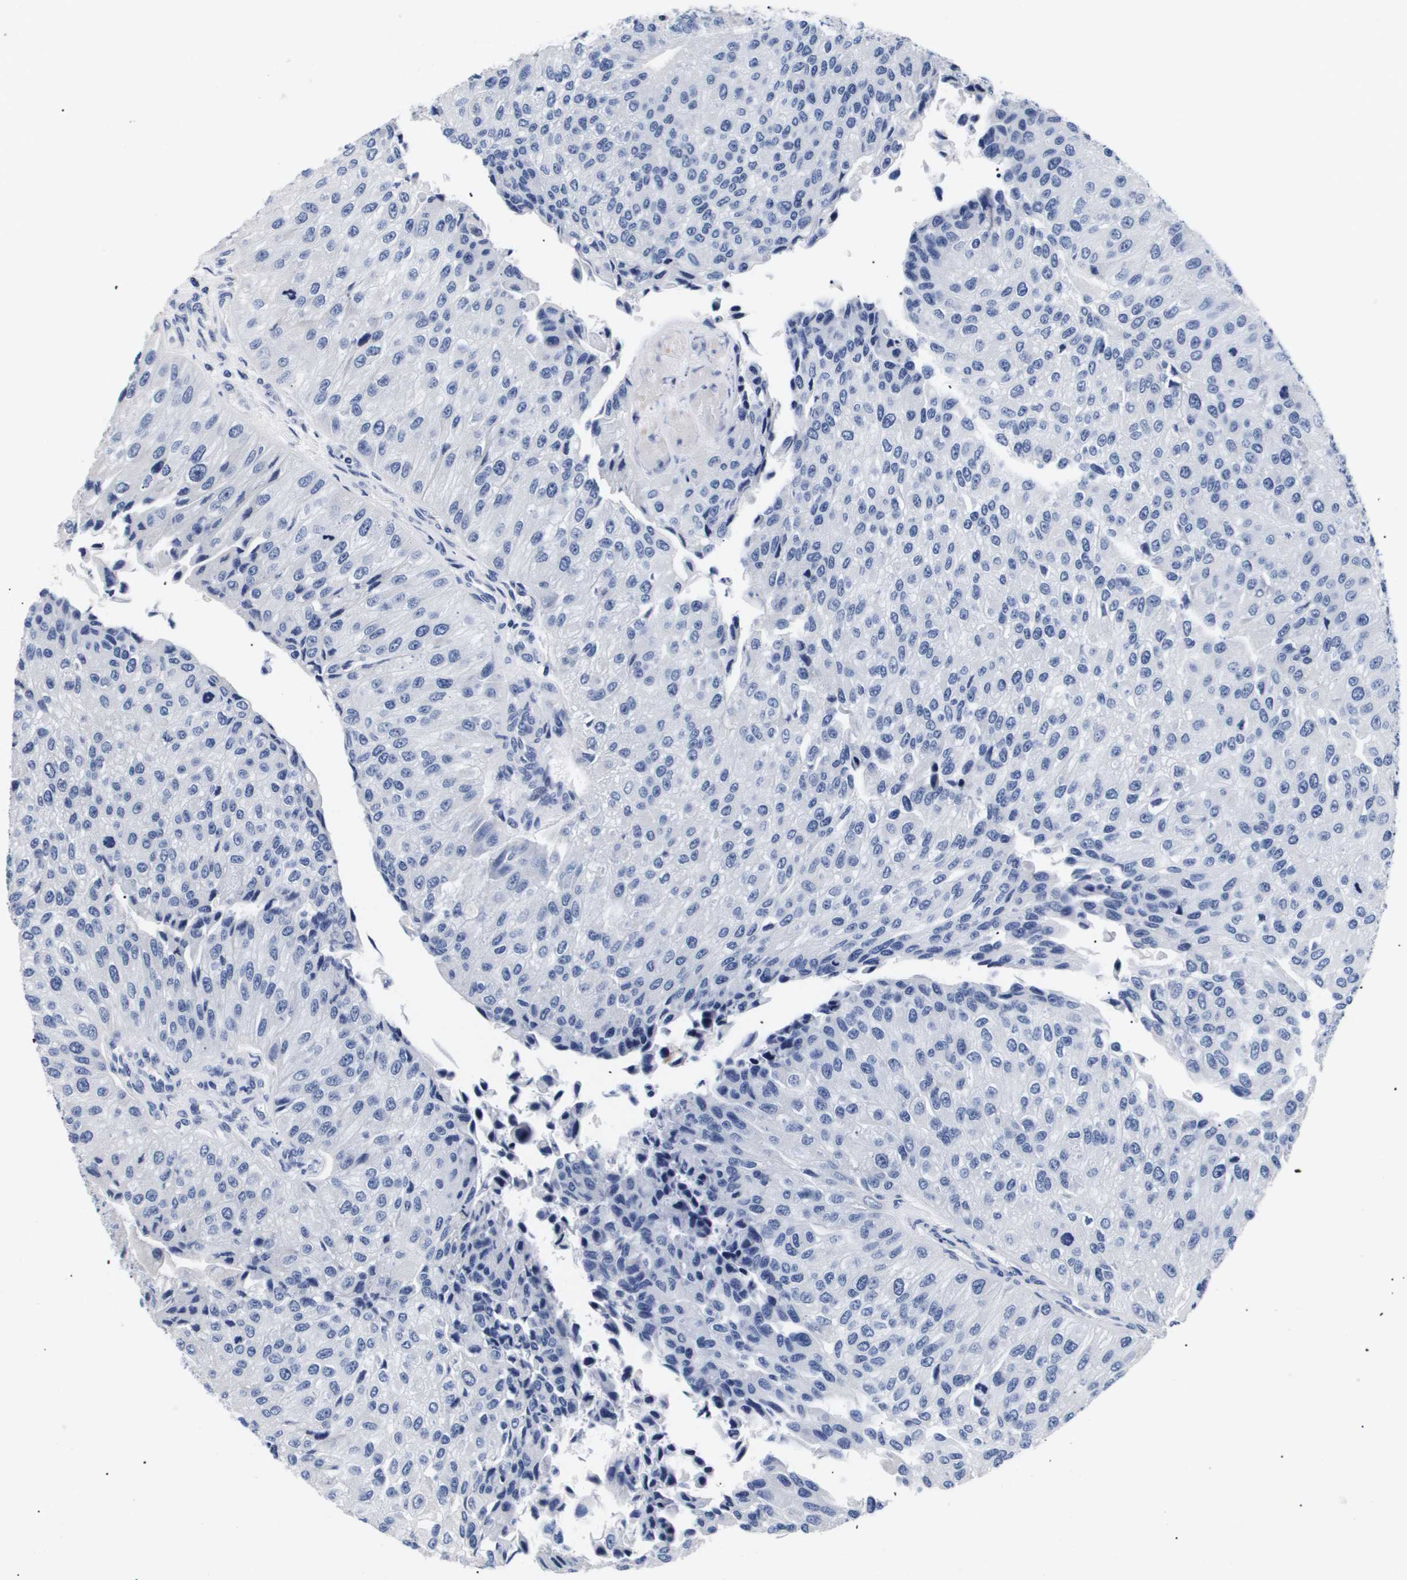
{"staining": {"intensity": "negative", "quantity": "none", "location": "none"}, "tissue": "urothelial cancer", "cell_type": "Tumor cells", "image_type": "cancer", "snomed": [{"axis": "morphology", "description": "Urothelial carcinoma, High grade"}, {"axis": "topography", "description": "Kidney"}, {"axis": "topography", "description": "Urinary bladder"}], "caption": "Protein analysis of urothelial cancer exhibits no significant staining in tumor cells. Brightfield microscopy of immunohistochemistry (IHC) stained with DAB (brown) and hematoxylin (blue), captured at high magnification.", "gene": "ATP6V0A4", "patient": {"sex": "male", "age": 77}}